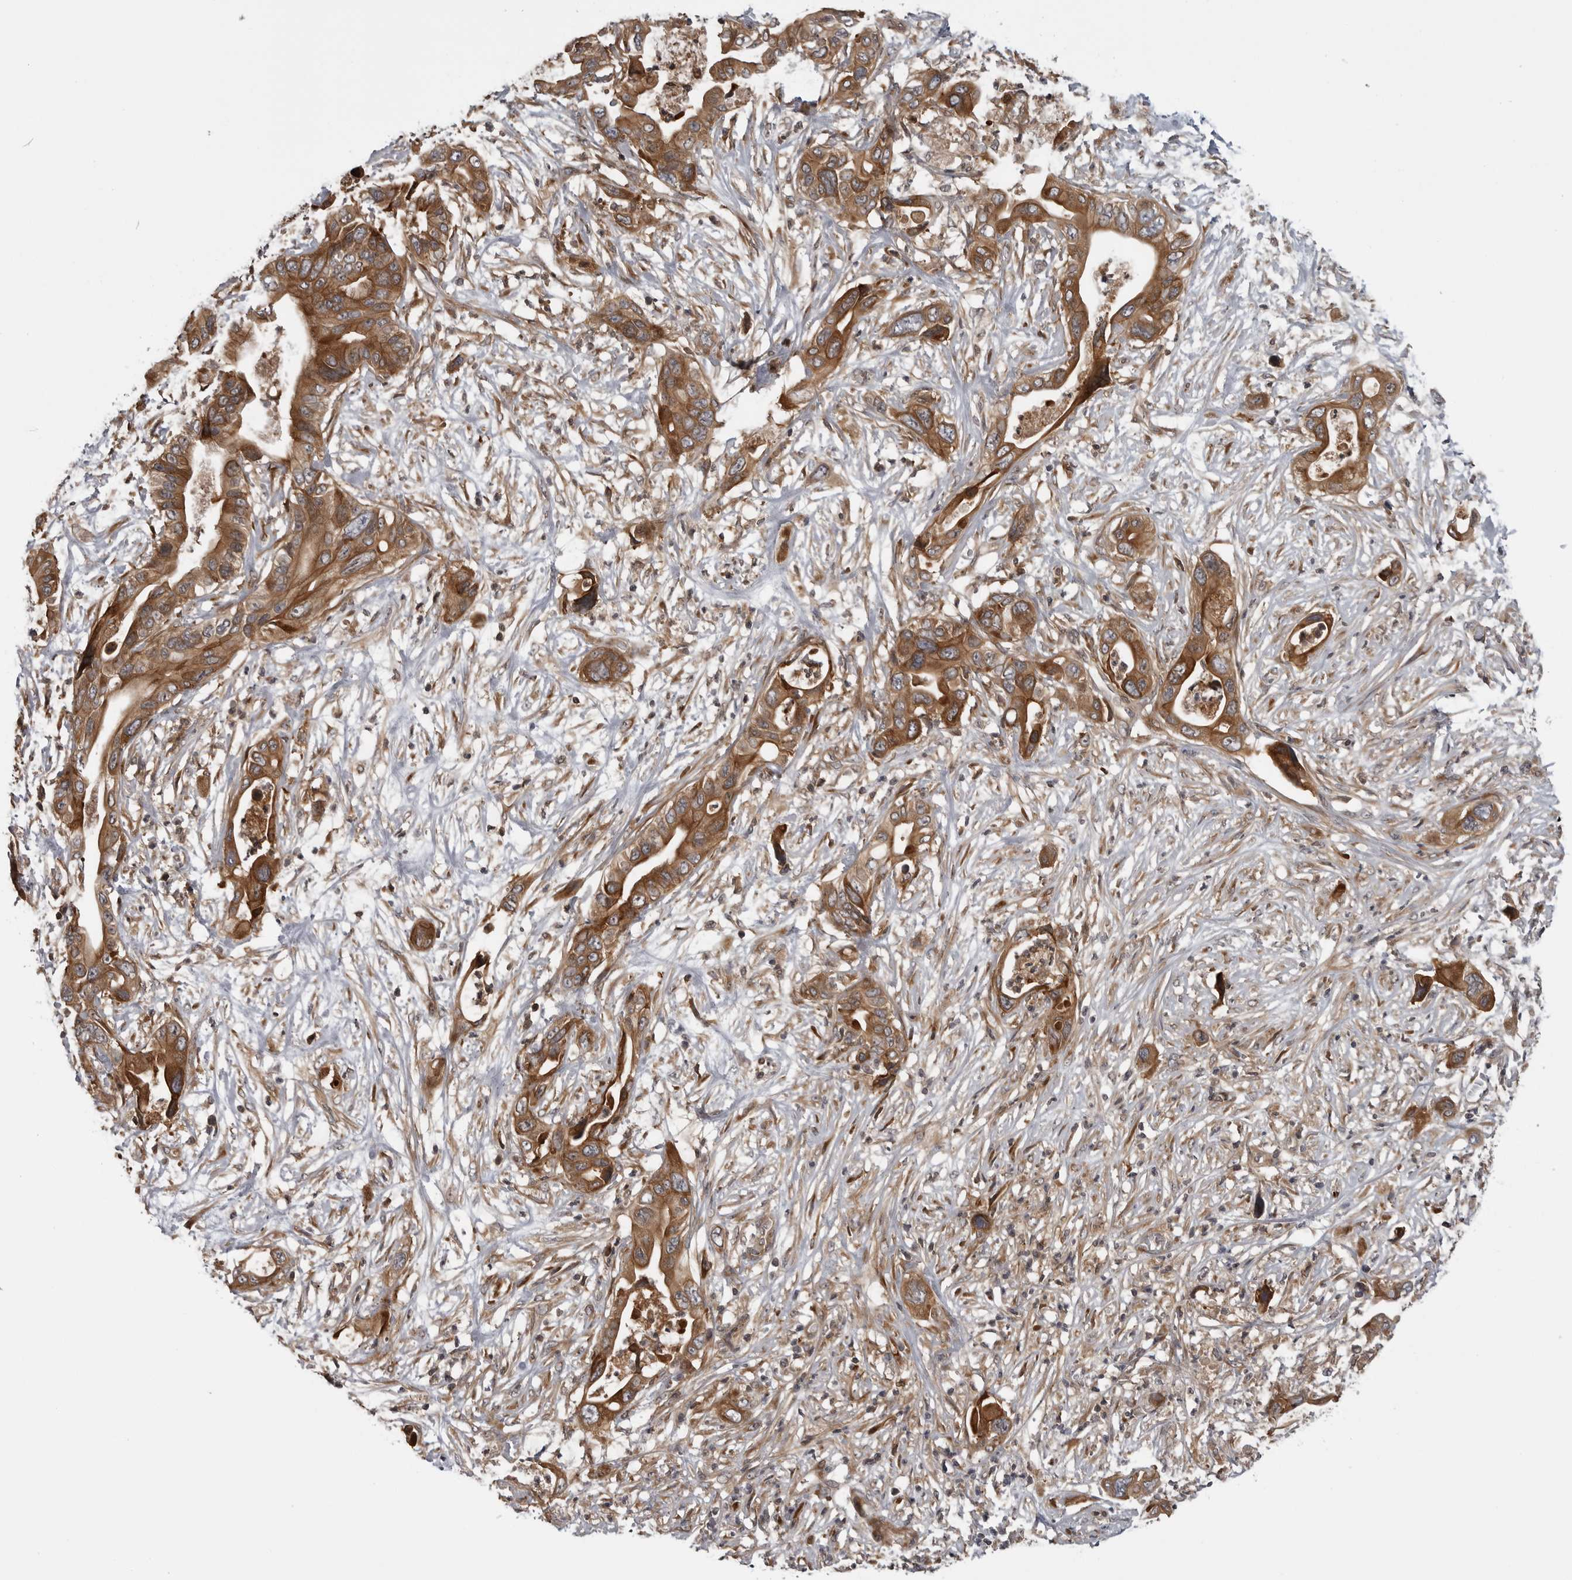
{"staining": {"intensity": "strong", "quantity": ">75%", "location": "cytoplasmic/membranous"}, "tissue": "pancreatic cancer", "cell_type": "Tumor cells", "image_type": "cancer", "snomed": [{"axis": "morphology", "description": "Adenocarcinoma, NOS"}, {"axis": "topography", "description": "Pancreas"}], "caption": "Immunohistochemical staining of adenocarcinoma (pancreatic) demonstrates strong cytoplasmic/membranous protein staining in about >75% of tumor cells.", "gene": "LRRC45", "patient": {"sex": "male", "age": 66}}